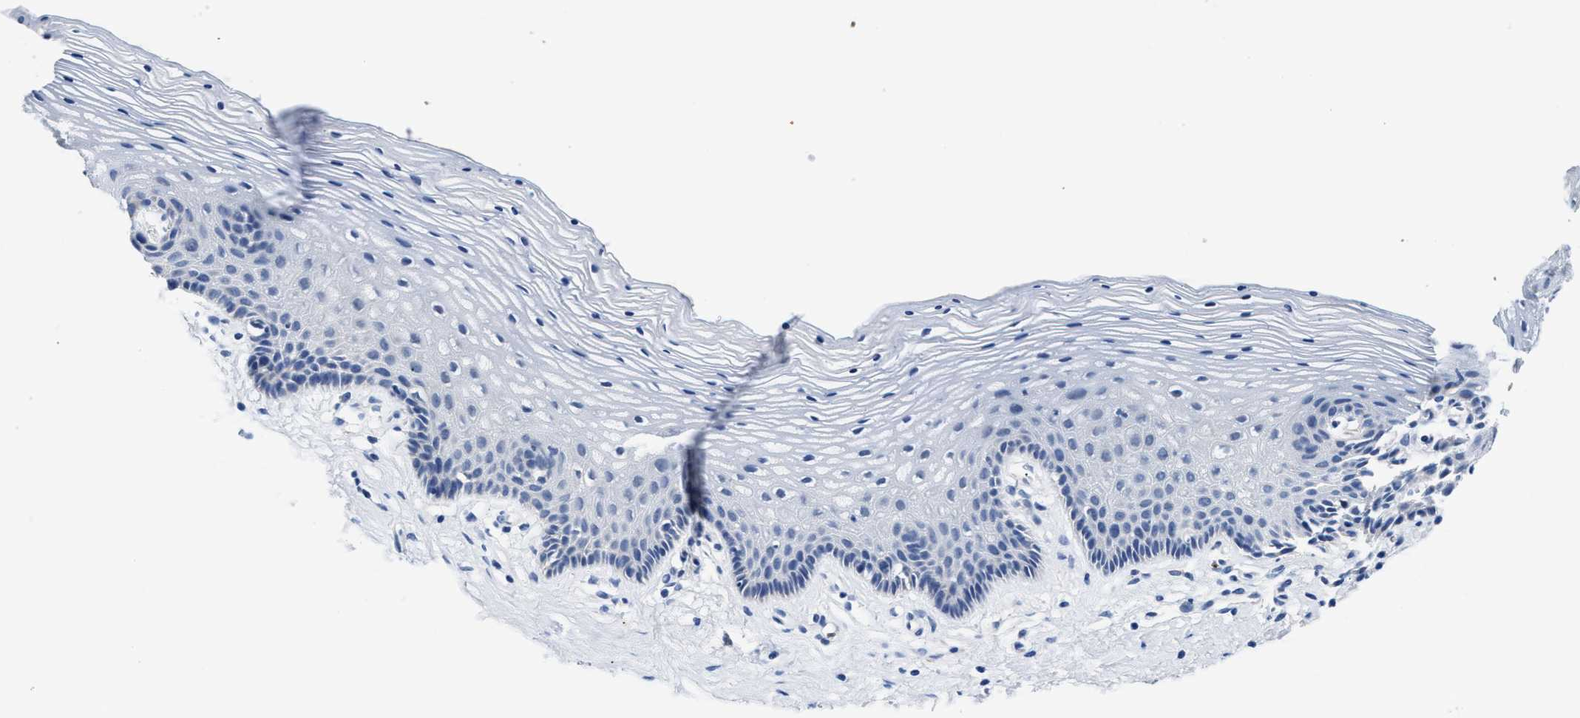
{"staining": {"intensity": "weak", "quantity": "<25%", "location": "cytoplasmic/membranous"}, "tissue": "vagina", "cell_type": "Squamous epithelial cells", "image_type": "normal", "snomed": [{"axis": "morphology", "description": "Normal tissue, NOS"}, {"axis": "topography", "description": "Vagina"}], "caption": "Immunohistochemistry (IHC) of benign vagina demonstrates no staining in squamous epithelial cells.", "gene": "ACADVL", "patient": {"sex": "female", "age": 32}}